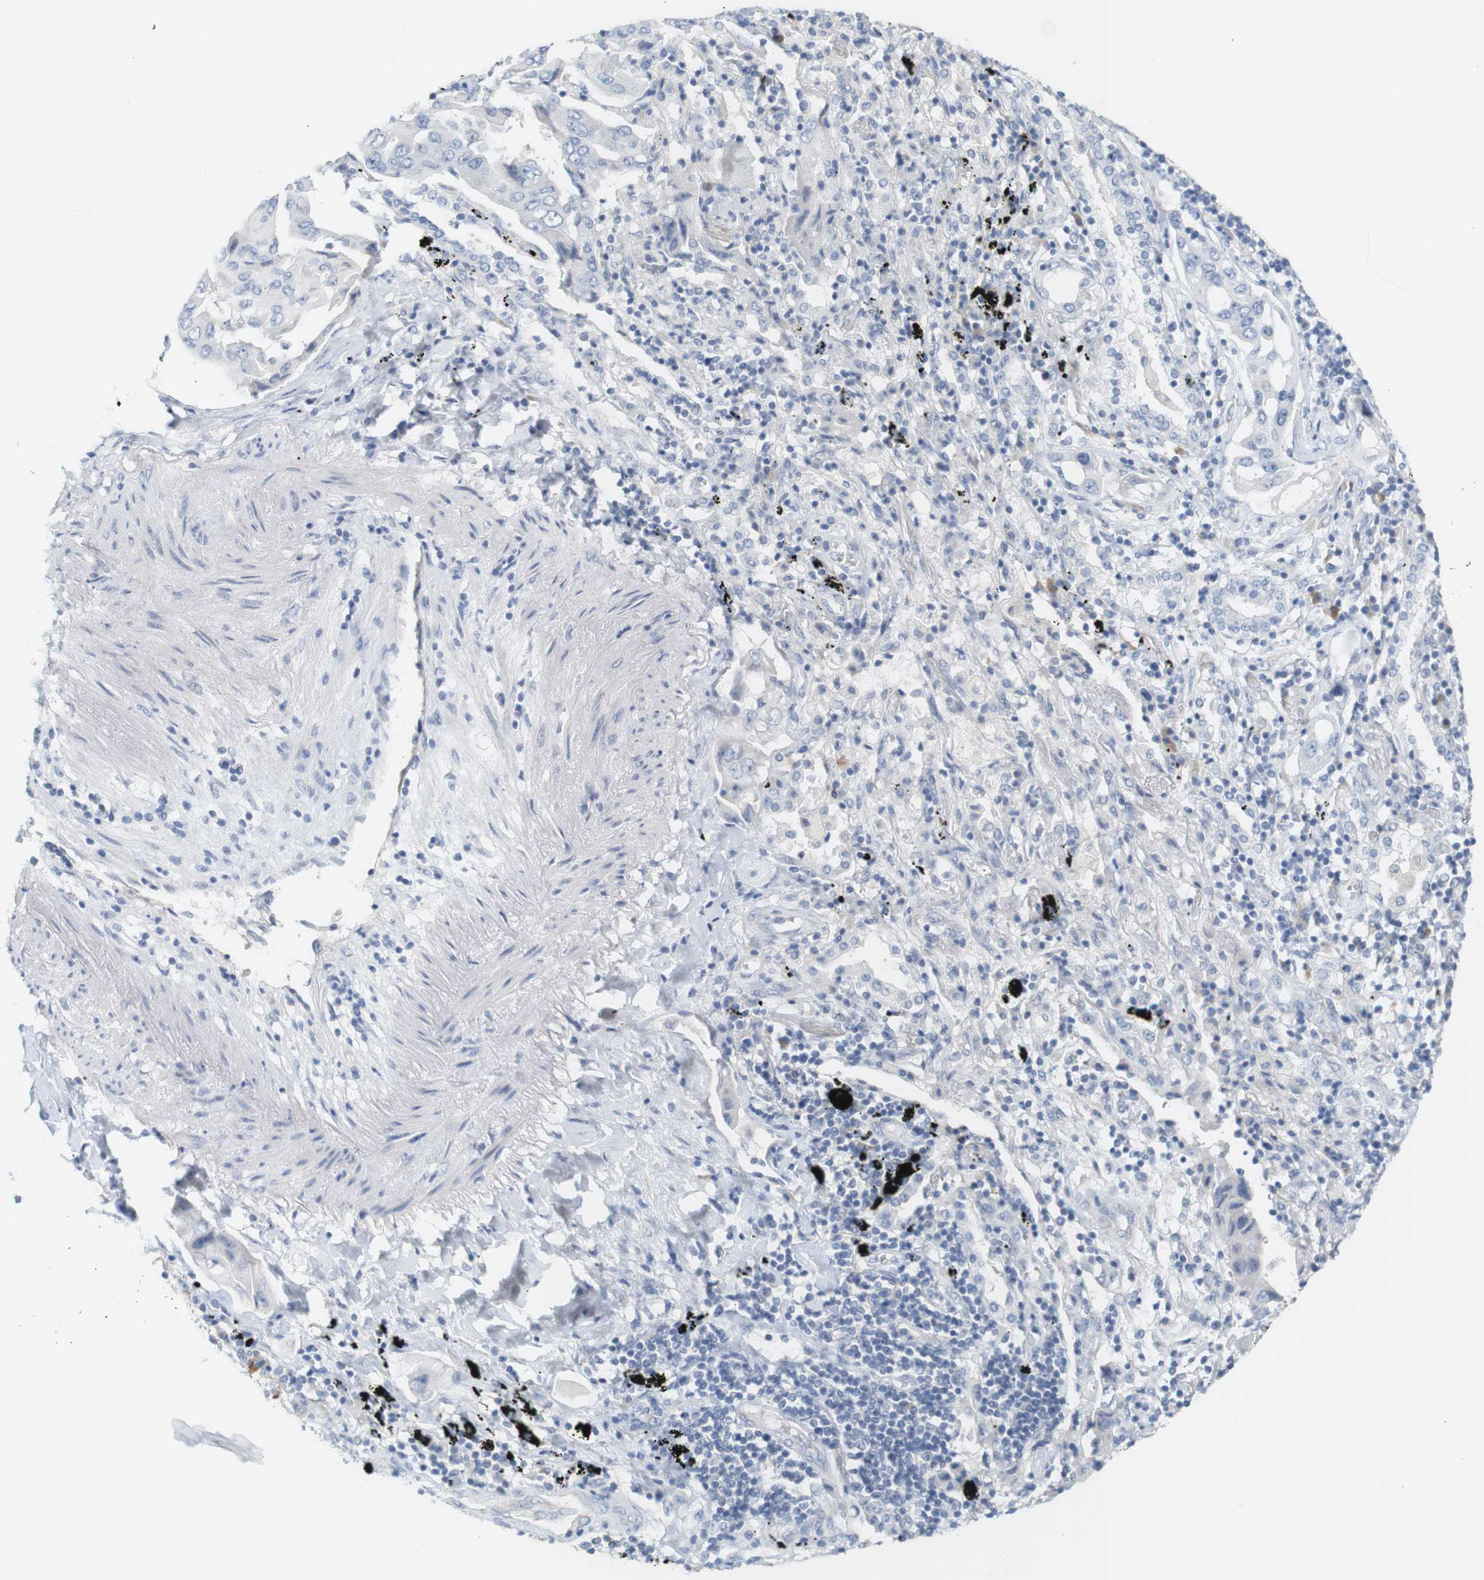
{"staining": {"intensity": "negative", "quantity": "none", "location": "none"}, "tissue": "lung cancer", "cell_type": "Tumor cells", "image_type": "cancer", "snomed": [{"axis": "morphology", "description": "Adenocarcinoma, NOS"}, {"axis": "topography", "description": "Lung"}], "caption": "The immunohistochemistry histopathology image has no significant expression in tumor cells of lung cancer tissue.", "gene": "RGS9", "patient": {"sex": "female", "age": 65}}